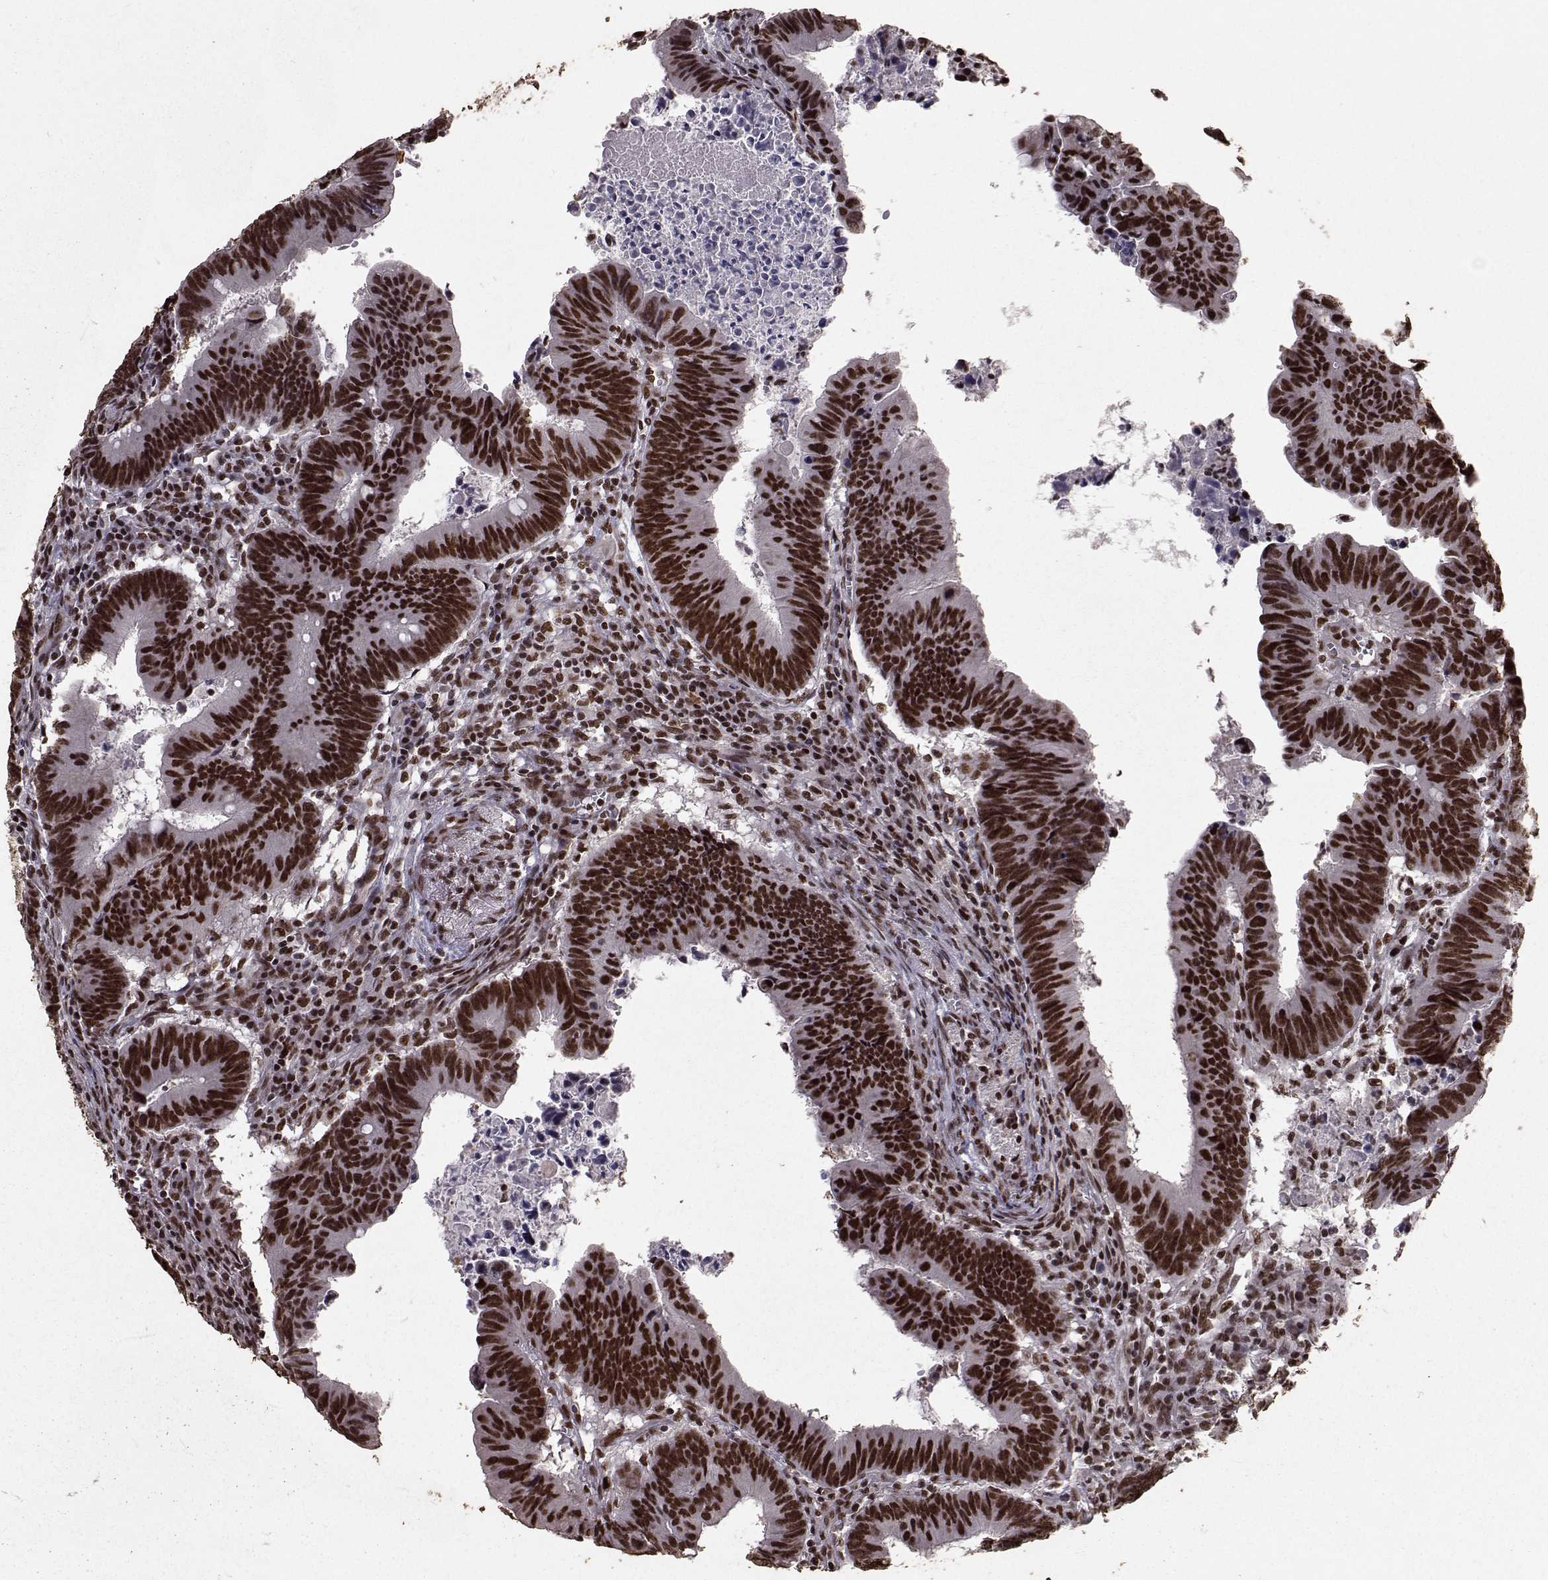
{"staining": {"intensity": "strong", "quantity": ">75%", "location": "nuclear"}, "tissue": "colorectal cancer", "cell_type": "Tumor cells", "image_type": "cancer", "snomed": [{"axis": "morphology", "description": "Adenocarcinoma, NOS"}, {"axis": "topography", "description": "Colon"}], "caption": "High-magnification brightfield microscopy of colorectal cancer (adenocarcinoma) stained with DAB (brown) and counterstained with hematoxylin (blue). tumor cells exhibit strong nuclear expression is seen in approximately>75% of cells.", "gene": "SF1", "patient": {"sex": "female", "age": 87}}